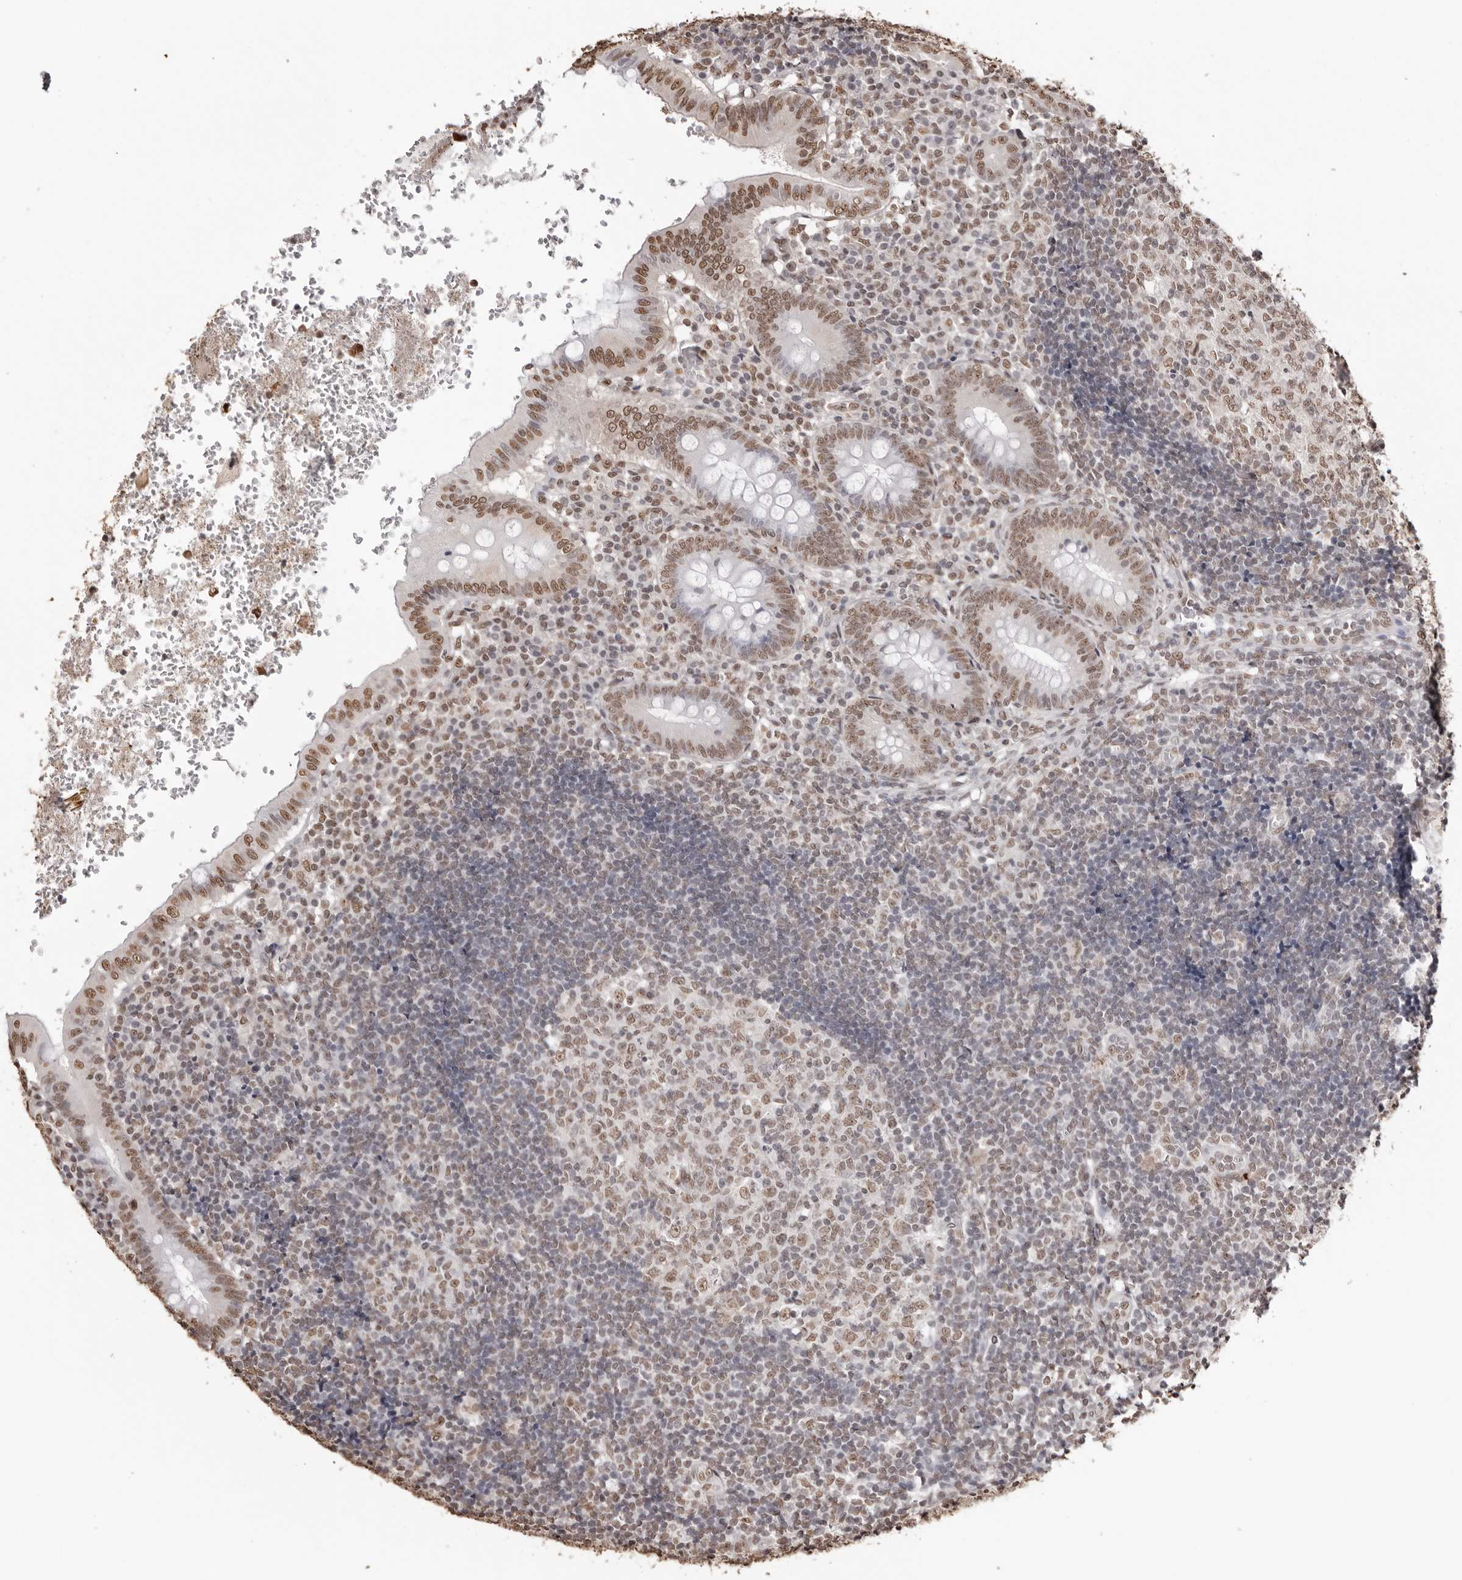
{"staining": {"intensity": "moderate", "quantity": ">75%", "location": "nuclear"}, "tissue": "appendix", "cell_type": "Glandular cells", "image_type": "normal", "snomed": [{"axis": "morphology", "description": "Normal tissue, NOS"}, {"axis": "topography", "description": "Appendix"}], "caption": "Appendix stained with IHC exhibits moderate nuclear expression in approximately >75% of glandular cells.", "gene": "OLIG3", "patient": {"sex": "male", "age": 8}}